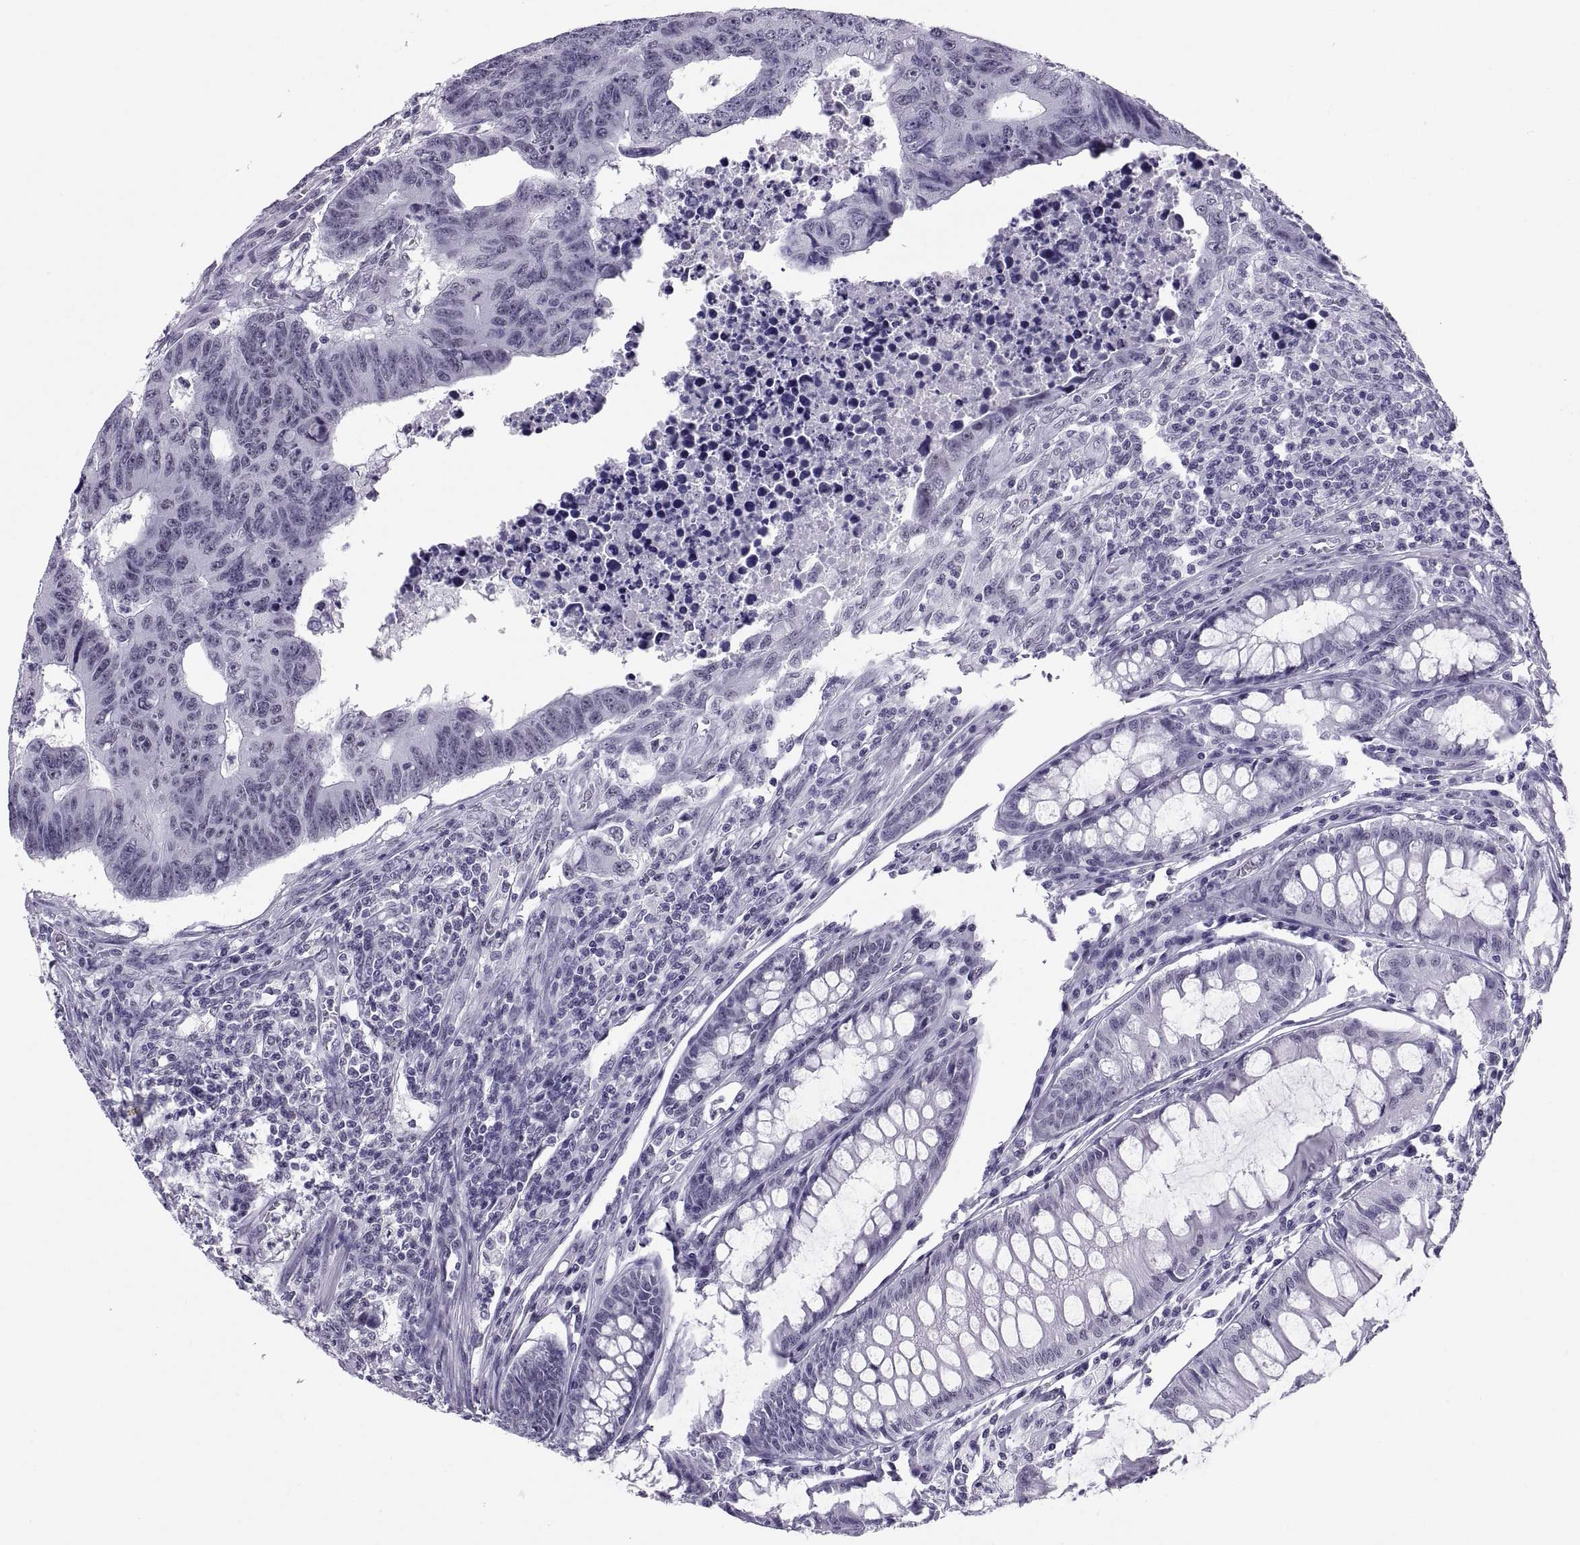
{"staining": {"intensity": "negative", "quantity": "none", "location": "none"}, "tissue": "colorectal cancer", "cell_type": "Tumor cells", "image_type": "cancer", "snomed": [{"axis": "morphology", "description": "Adenocarcinoma, NOS"}, {"axis": "topography", "description": "Rectum"}], "caption": "Immunohistochemistry of human colorectal adenocarcinoma demonstrates no expression in tumor cells.", "gene": "NEUROD6", "patient": {"sex": "female", "age": 85}}